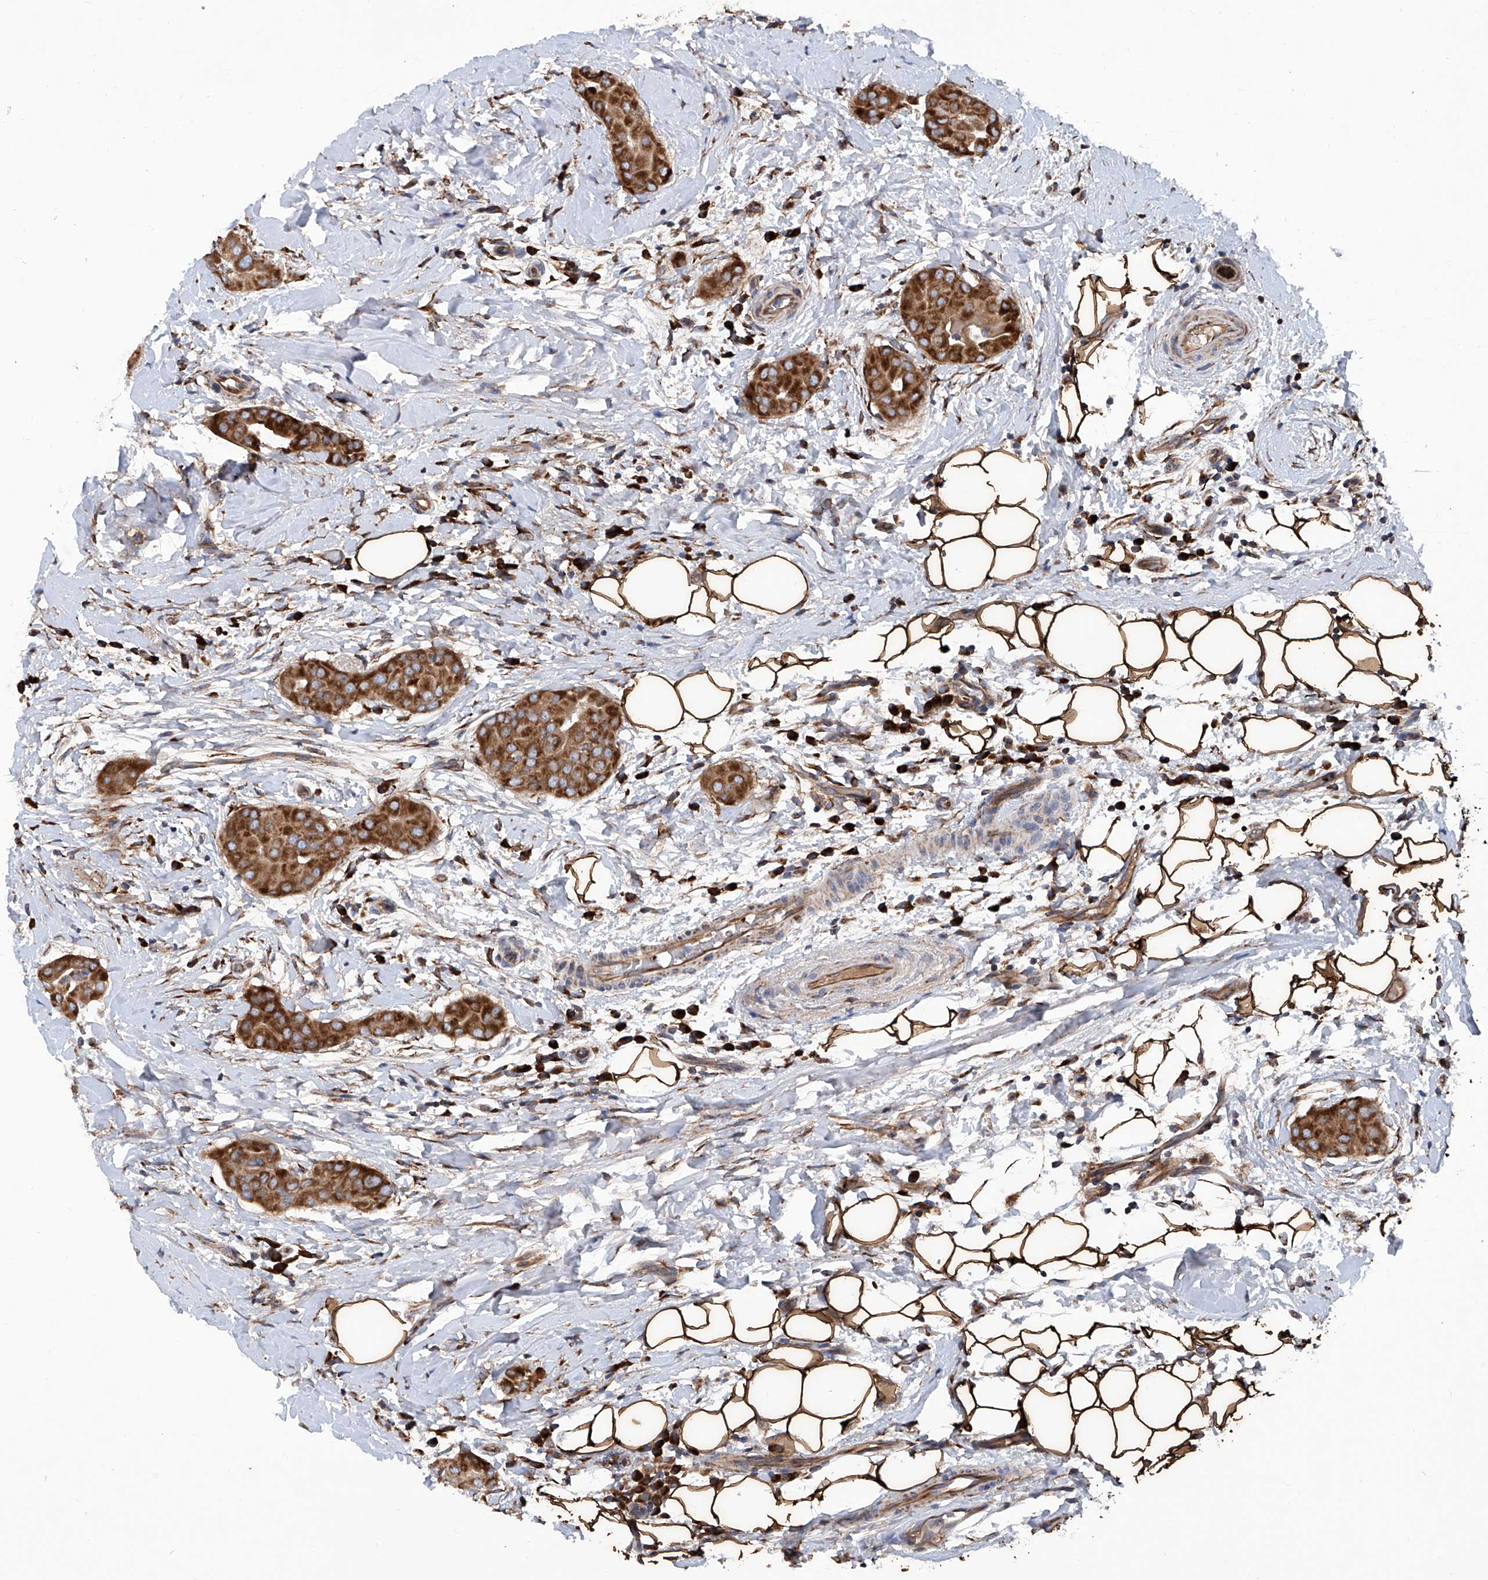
{"staining": {"intensity": "strong", "quantity": ">75%", "location": "cytoplasmic/membranous"}, "tissue": "thyroid cancer", "cell_type": "Tumor cells", "image_type": "cancer", "snomed": [{"axis": "morphology", "description": "Papillary adenocarcinoma, NOS"}, {"axis": "topography", "description": "Thyroid gland"}], "caption": "Immunohistochemical staining of human thyroid cancer (papillary adenocarcinoma) exhibits high levels of strong cytoplasmic/membranous positivity in approximately >75% of tumor cells.", "gene": "ASCC3", "patient": {"sex": "male", "age": 33}}